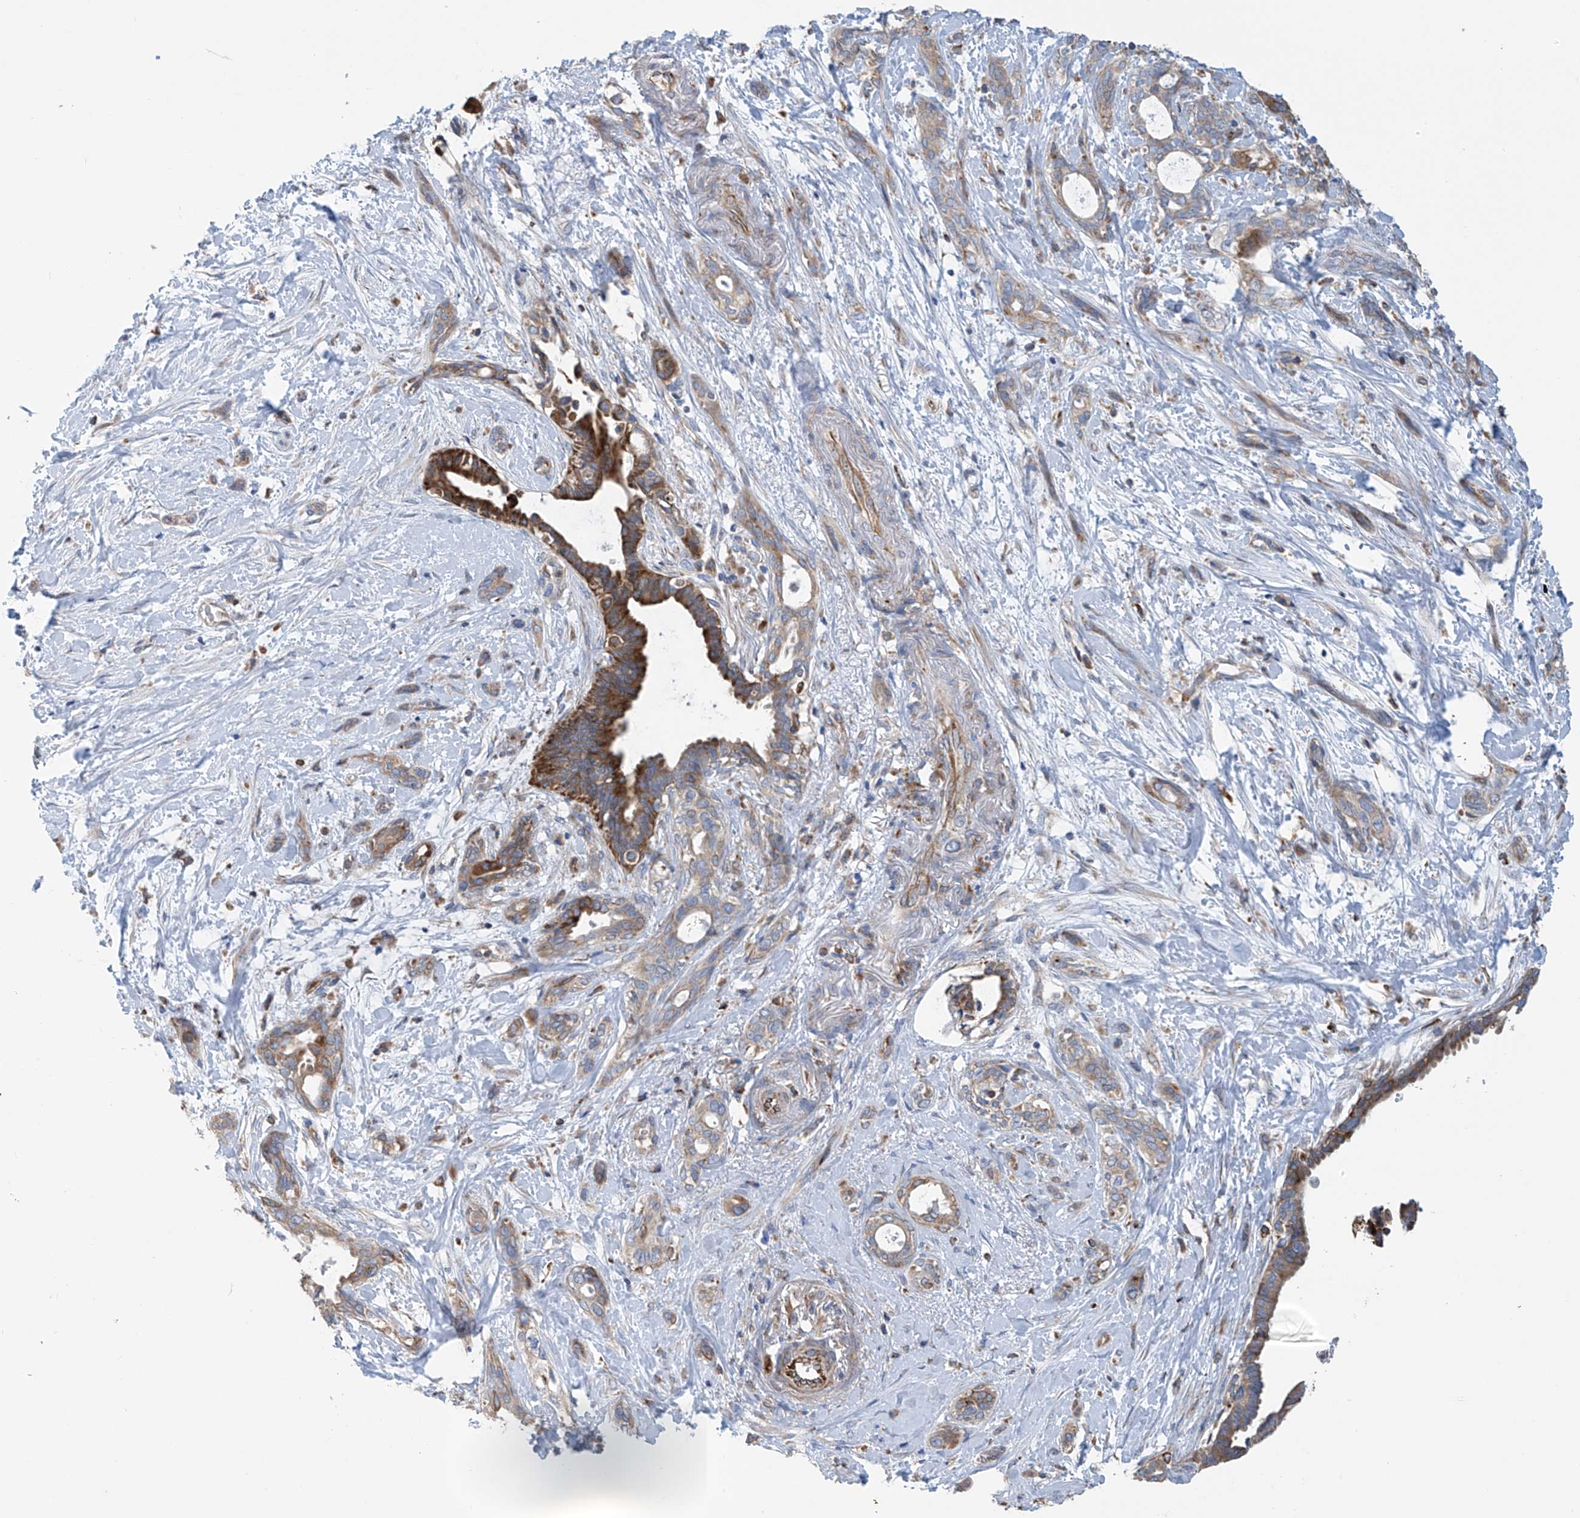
{"staining": {"intensity": "moderate", "quantity": "<25%", "location": "cytoplasmic/membranous"}, "tissue": "pancreatic cancer", "cell_type": "Tumor cells", "image_type": "cancer", "snomed": [{"axis": "morphology", "description": "Normal tissue, NOS"}, {"axis": "morphology", "description": "Adenocarcinoma, NOS"}, {"axis": "topography", "description": "Pancreas"}, {"axis": "topography", "description": "Peripheral nerve tissue"}], "caption": "Human pancreatic cancer (adenocarcinoma) stained for a protein (brown) reveals moderate cytoplasmic/membranous positive staining in approximately <25% of tumor cells.", "gene": "EIF5B", "patient": {"sex": "female", "age": 63}}